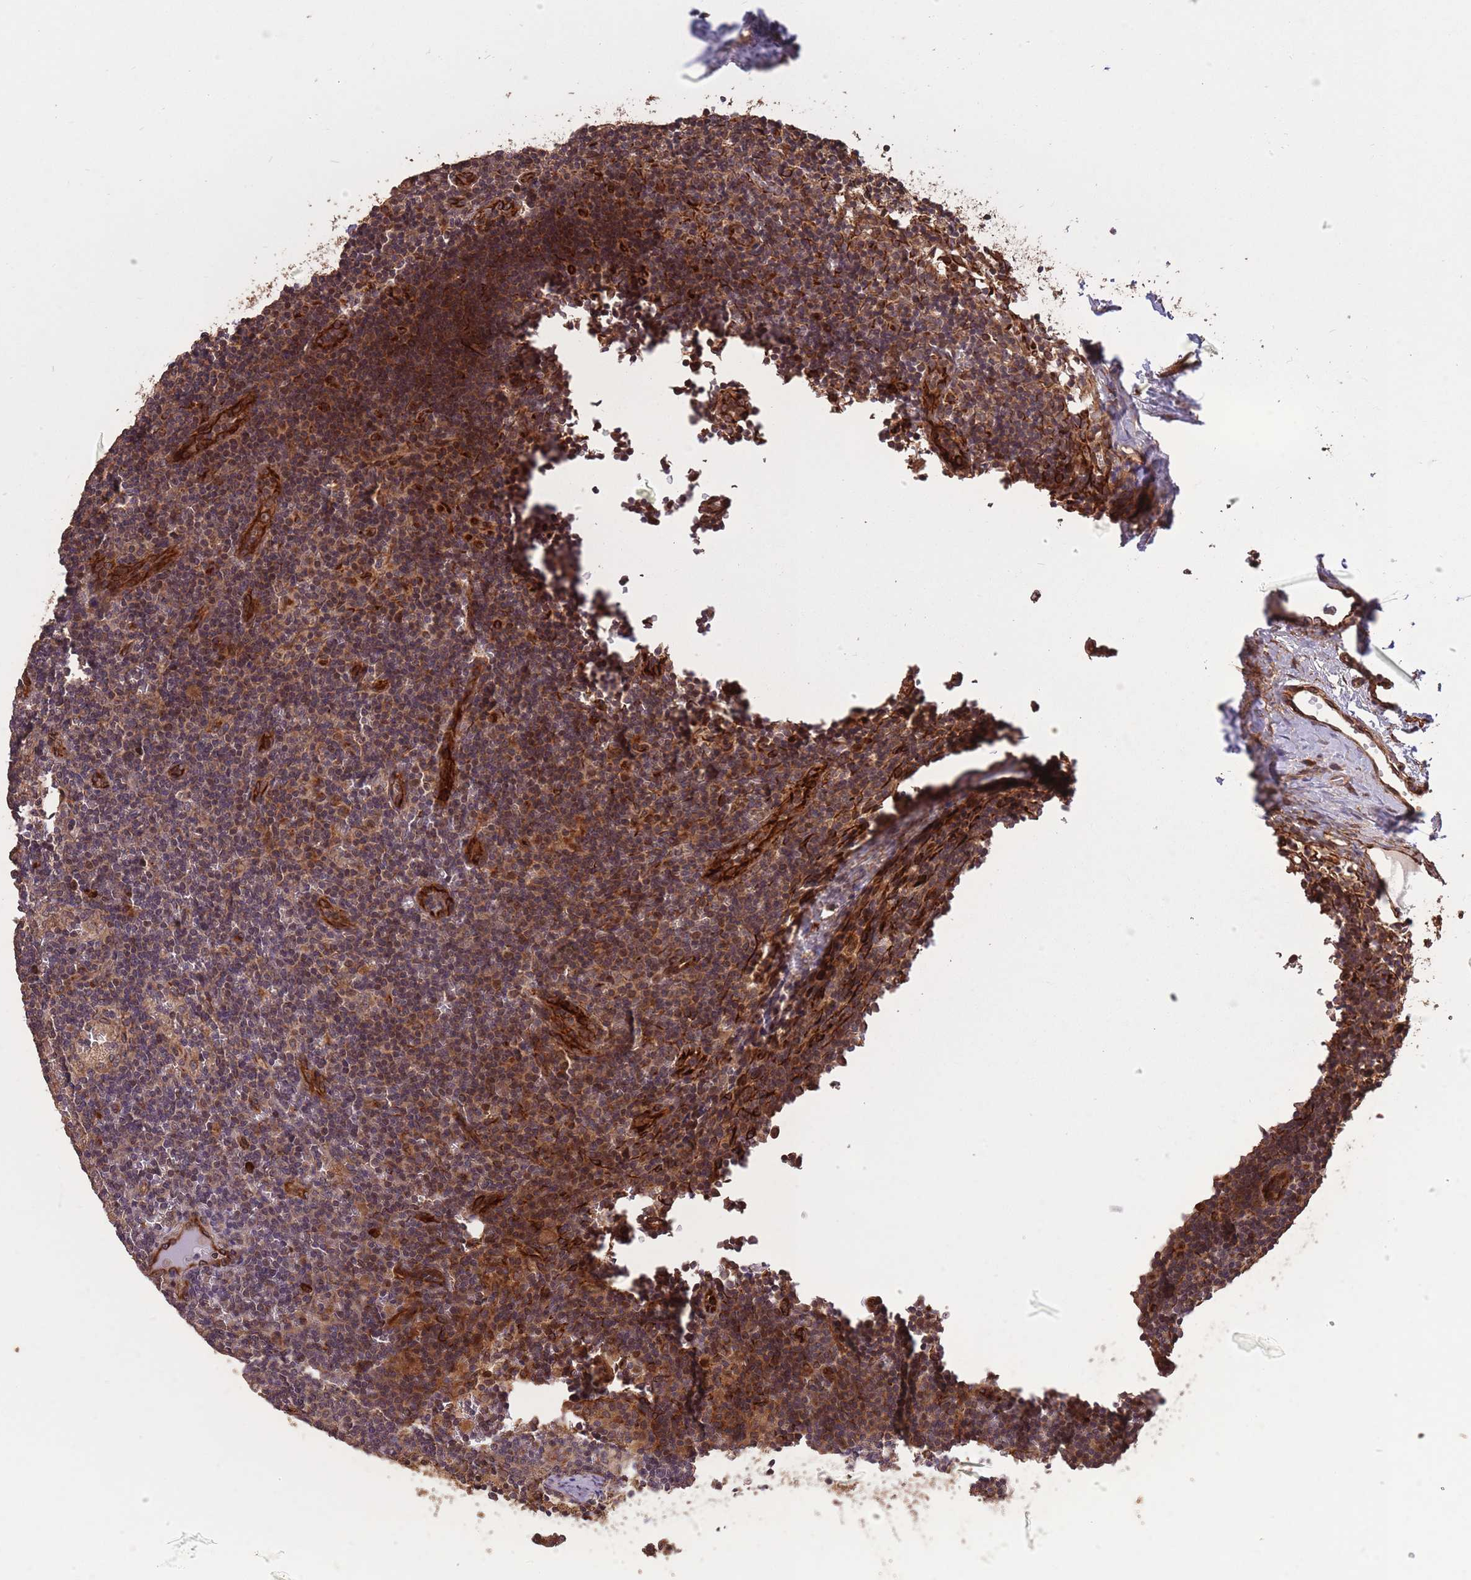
{"staining": {"intensity": "weak", "quantity": "25%-75%", "location": "cytoplasmic/membranous"}, "tissue": "lymph node", "cell_type": "Germinal center cells", "image_type": "normal", "snomed": [{"axis": "morphology", "description": "Normal tissue, NOS"}, {"axis": "topography", "description": "Lymph node"}], "caption": "Immunohistochemistry (IHC) staining of benign lymph node, which demonstrates low levels of weak cytoplasmic/membranous positivity in about 25%-75% of germinal center cells indicating weak cytoplasmic/membranous protein positivity. The staining was performed using DAB (brown) for protein detection and nuclei were counterstained in hematoxylin (blue).", "gene": "ERBB3", "patient": {"sex": "female", "age": 42}}